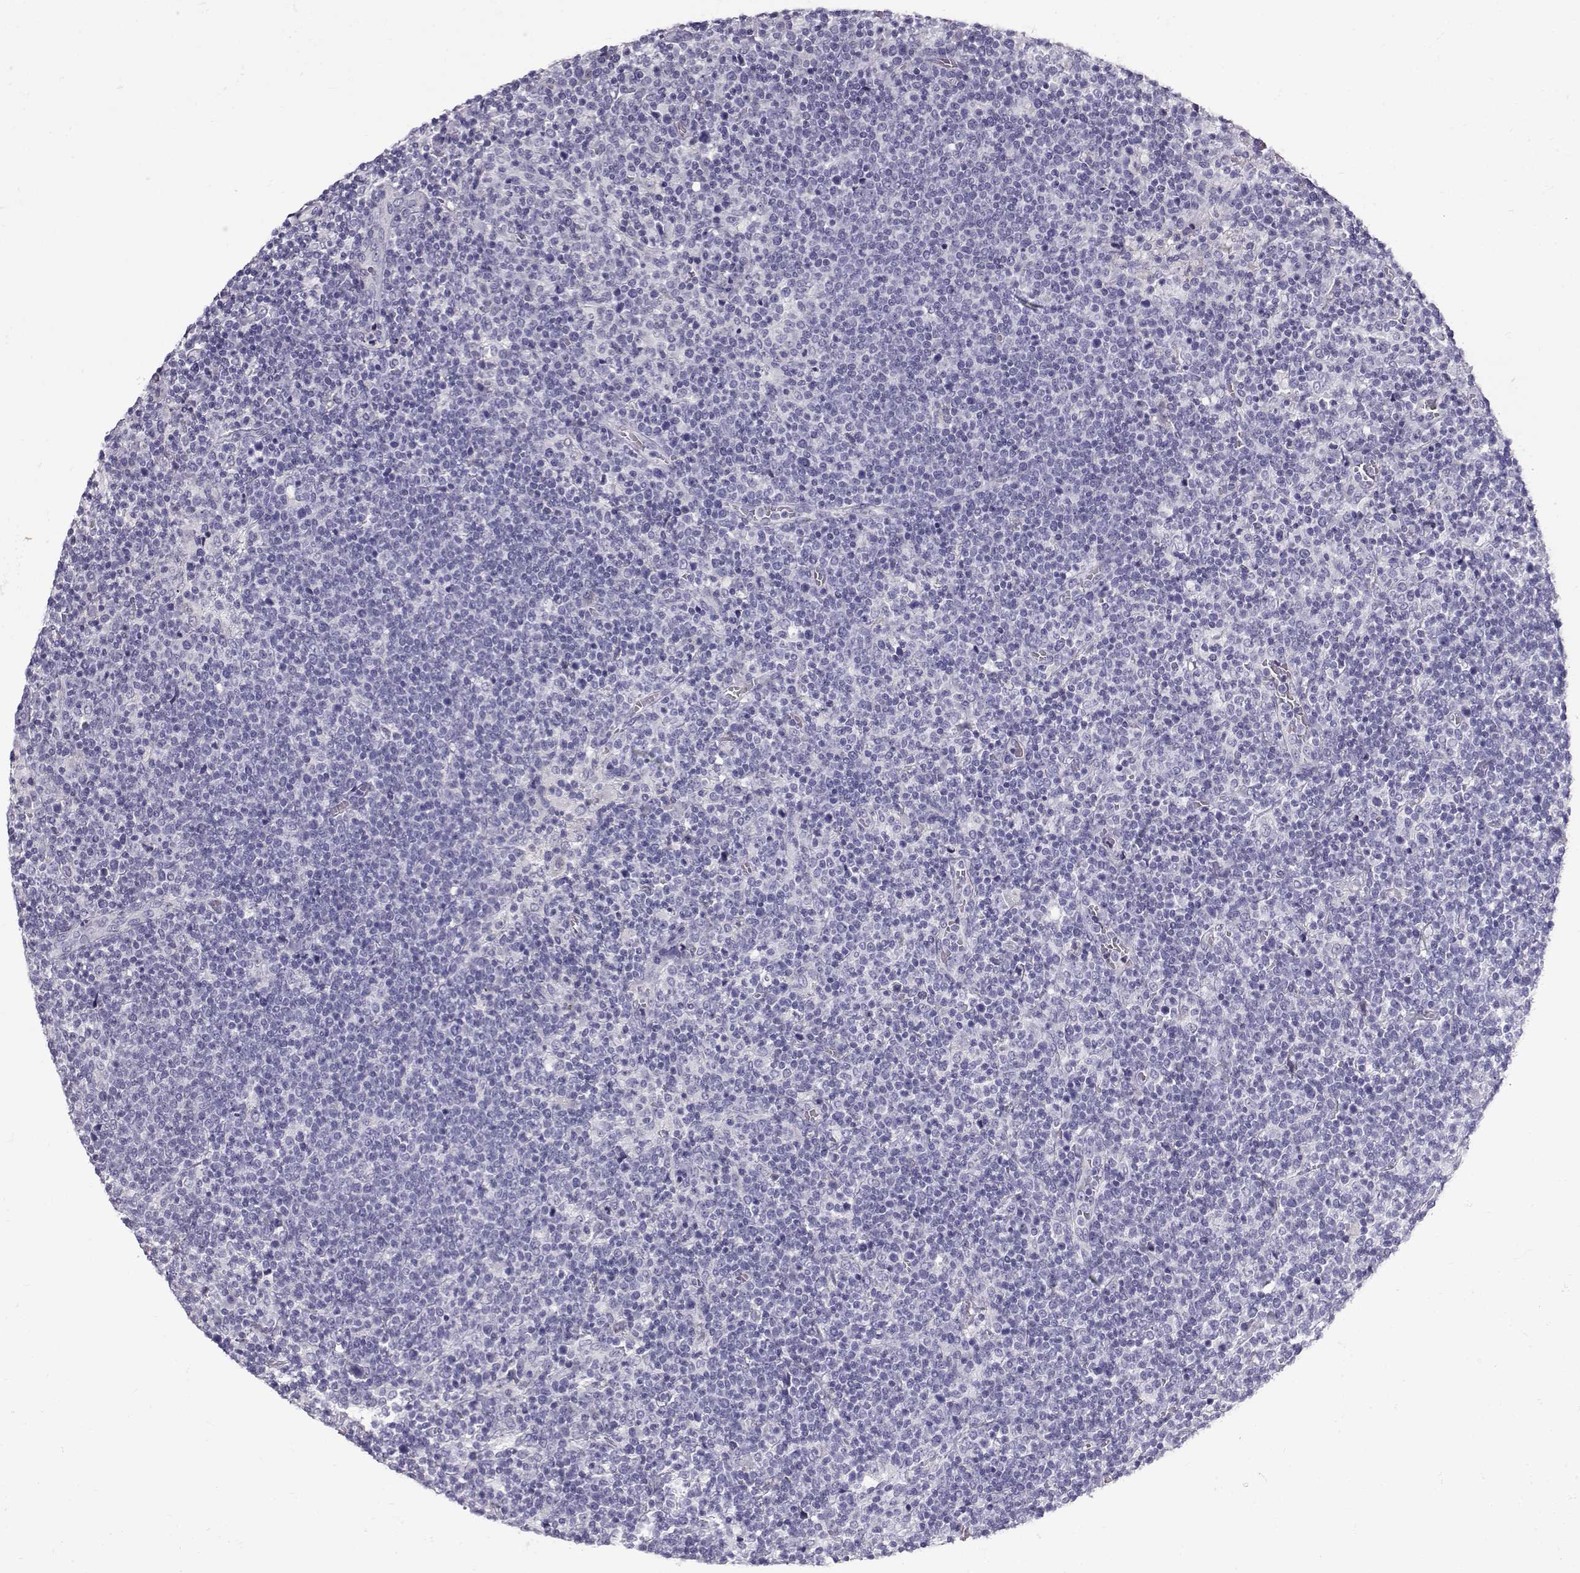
{"staining": {"intensity": "negative", "quantity": "none", "location": "none"}, "tissue": "lymphoma", "cell_type": "Tumor cells", "image_type": "cancer", "snomed": [{"axis": "morphology", "description": "Malignant lymphoma, non-Hodgkin's type, High grade"}, {"axis": "topography", "description": "Lymph node"}], "caption": "This is an IHC image of human lymphoma. There is no expression in tumor cells.", "gene": "GPR26", "patient": {"sex": "male", "age": 61}}